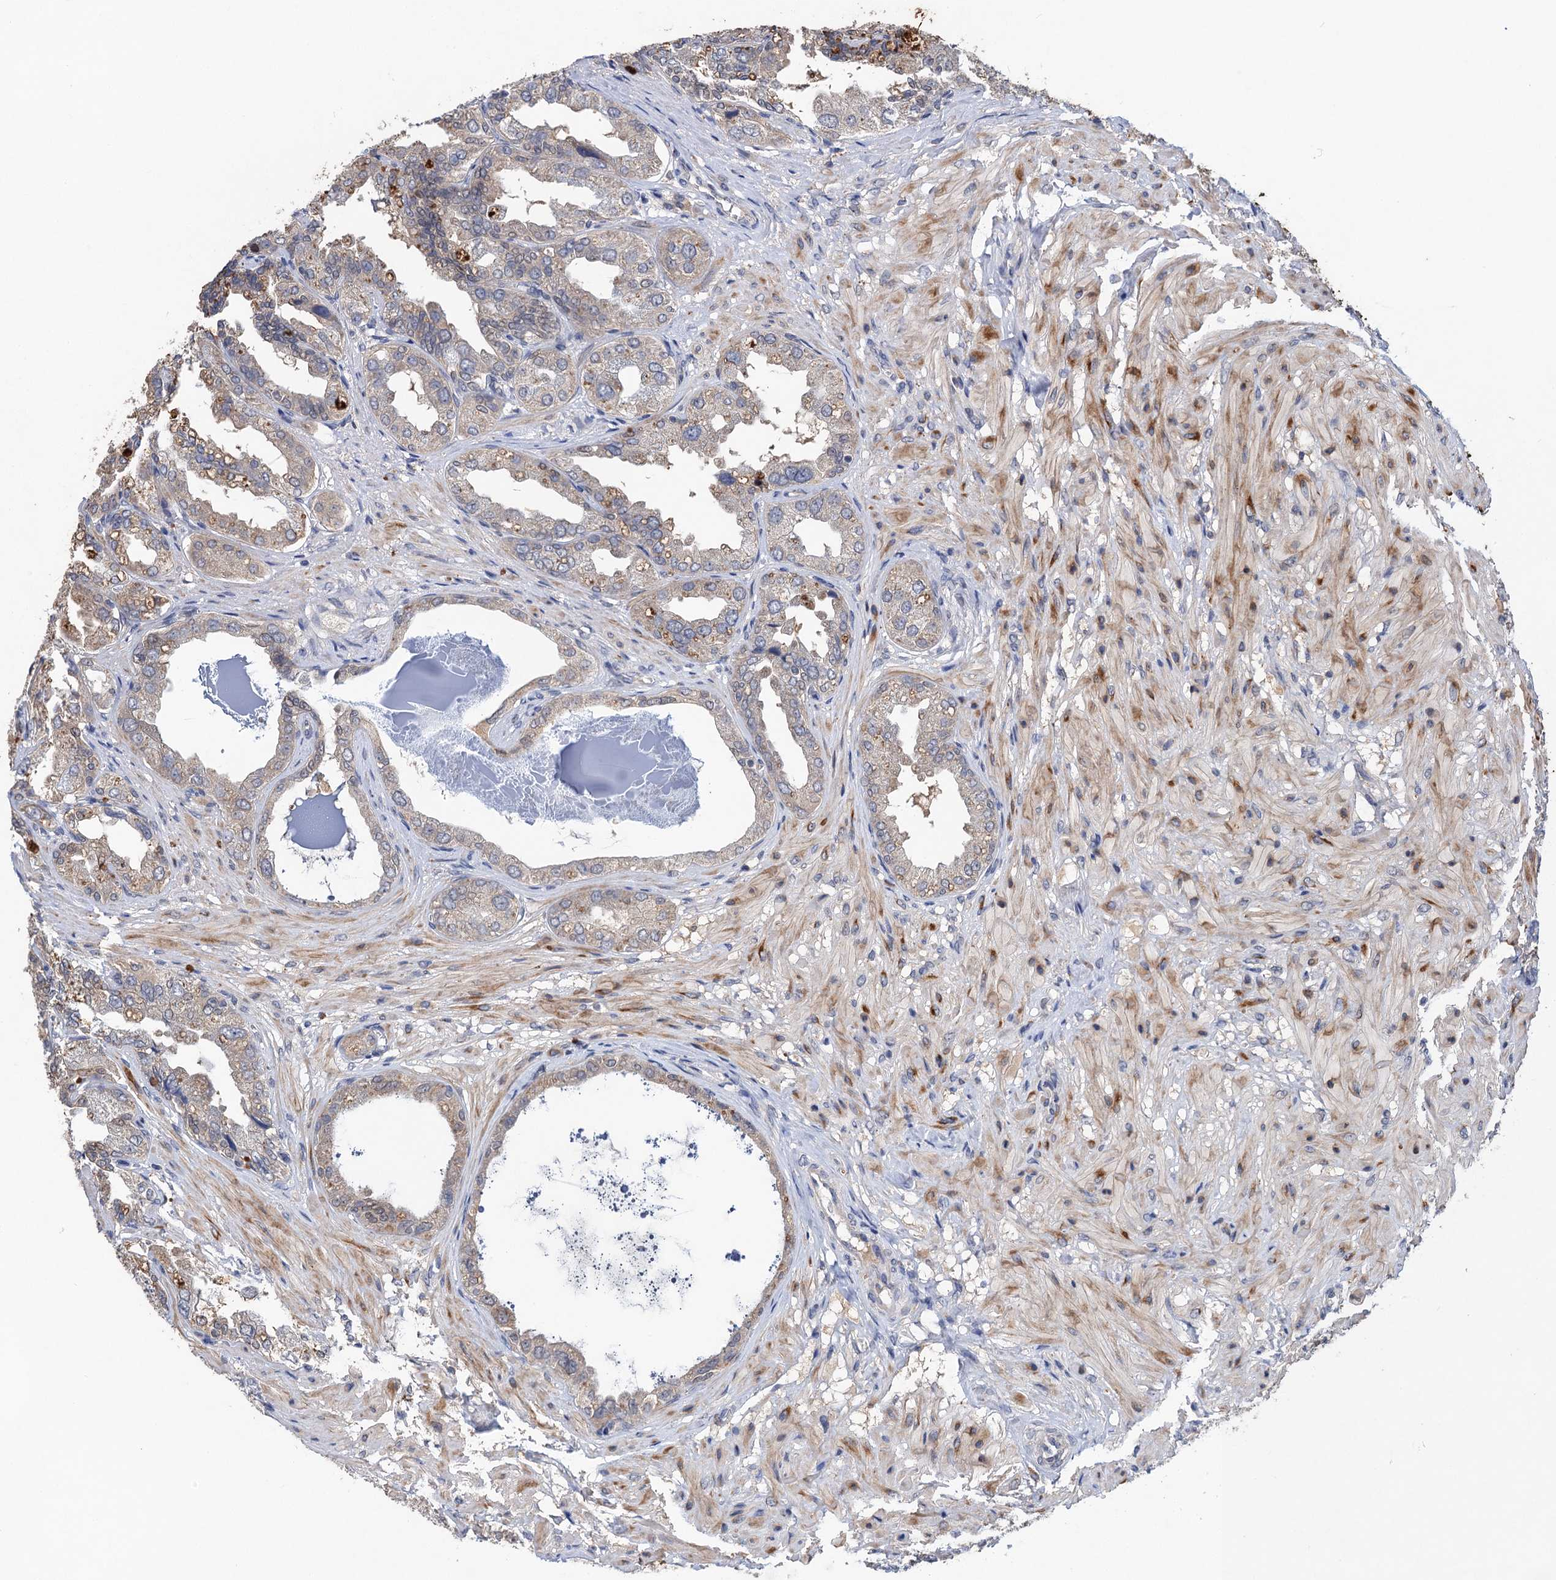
{"staining": {"intensity": "weak", "quantity": "<25%", "location": "cytoplasmic/membranous"}, "tissue": "seminal vesicle", "cell_type": "Glandular cells", "image_type": "normal", "snomed": [{"axis": "morphology", "description": "Normal tissue, NOS"}, {"axis": "topography", "description": "Seminal veicle"}], "caption": "This histopathology image is of benign seminal vesicle stained with IHC to label a protein in brown with the nuclei are counter-stained blue. There is no positivity in glandular cells. (IHC, brightfield microscopy, high magnification).", "gene": "TMEM39B", "patient": {"sex": "male", "age": 63}}